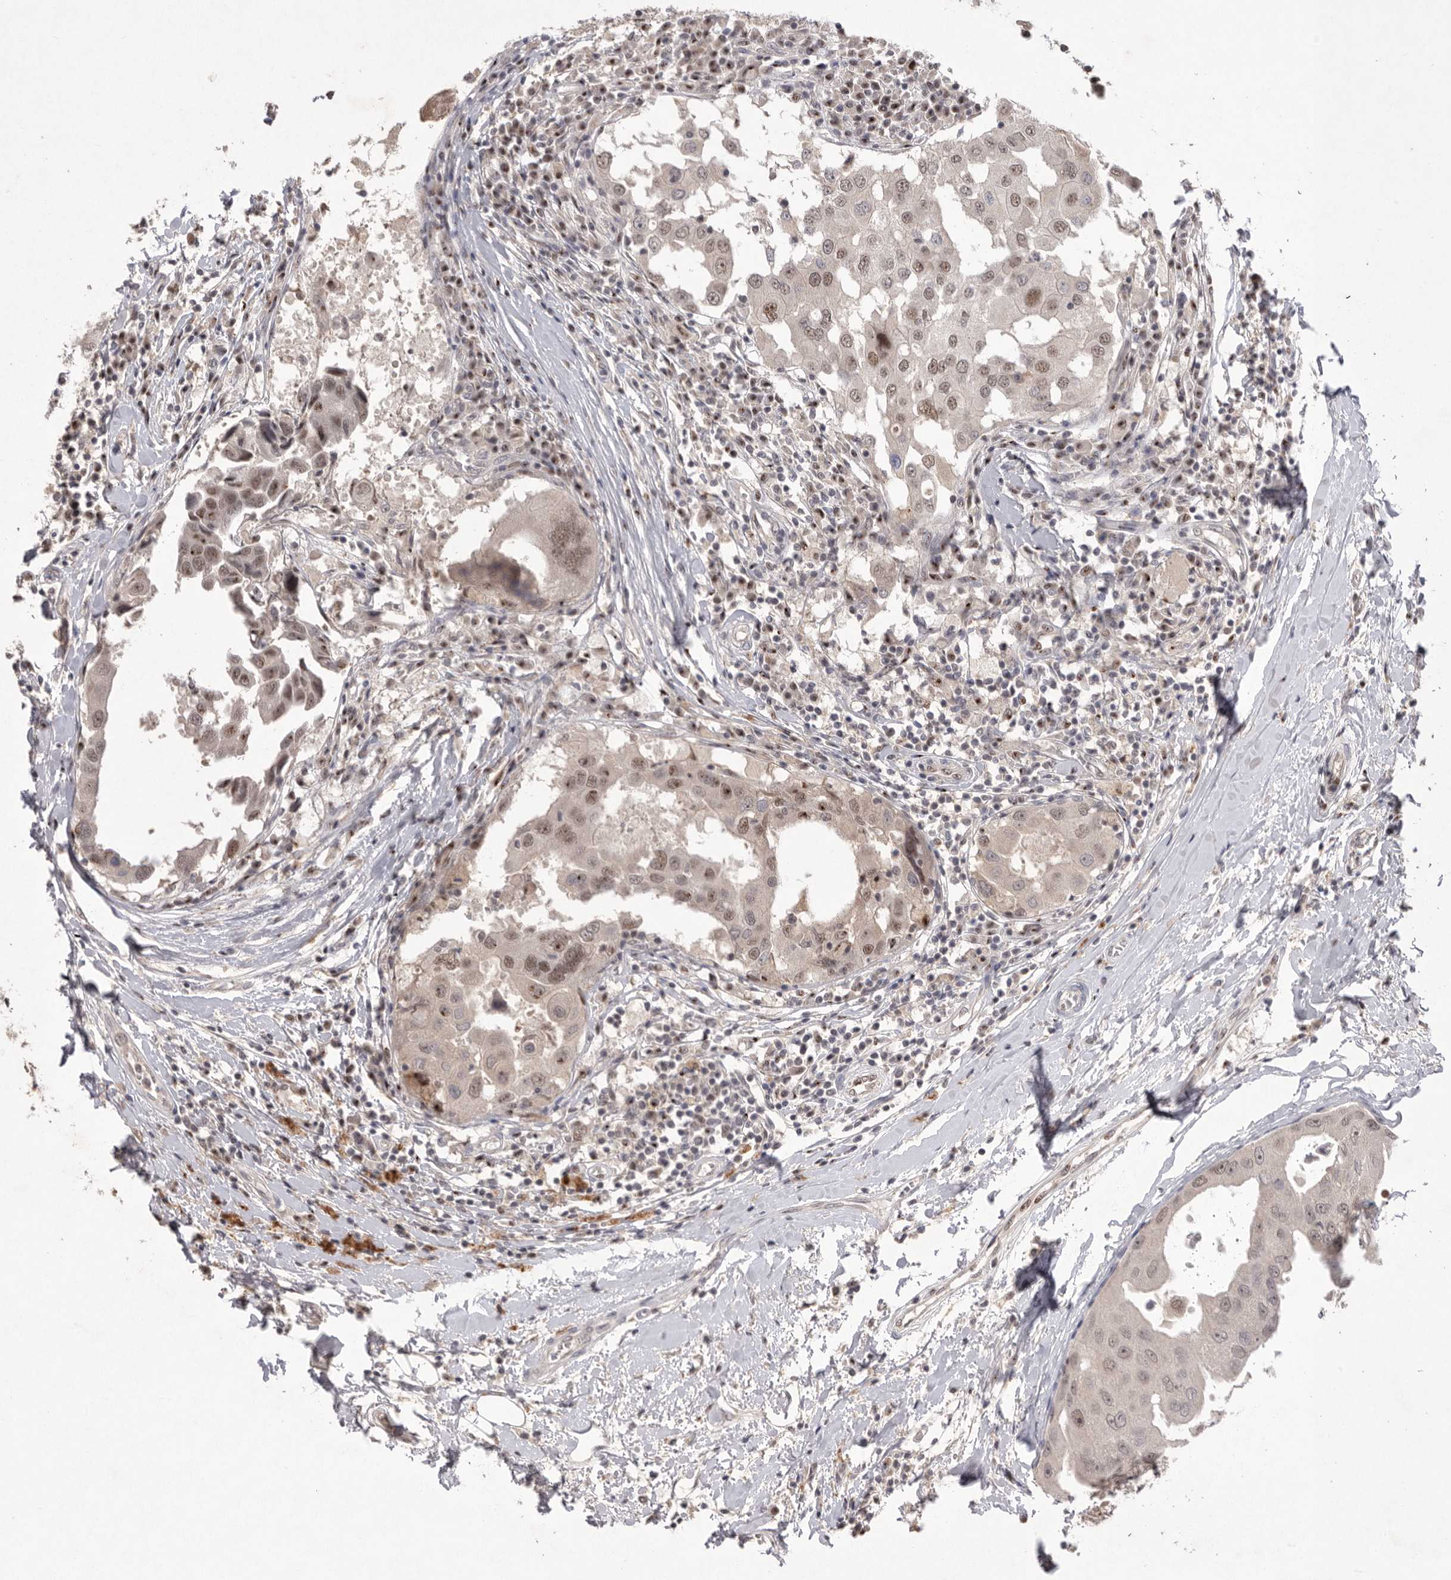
{"staining": {"intensity": "moderate", "quantity": ">75%", "location": "nuclear"}, "tissue": "breast cancer", "cell_type": "Tumor cells", "image_type": "cancer", "snomed": [{"axis": "morphology", "description": "Duct carcinoma"}, {"axis": "topography", "description": "Breast"}], "caption": "Protein expression analysis of human infiltrating ductal carcinoma (breast) reveals moderate nuclear positivity in approximately >75% of tumor cells. (IHC, brightfield microscopy, high magnification).", "gene": "HUS1", "patient": {"sex": "female", "age": 27}}